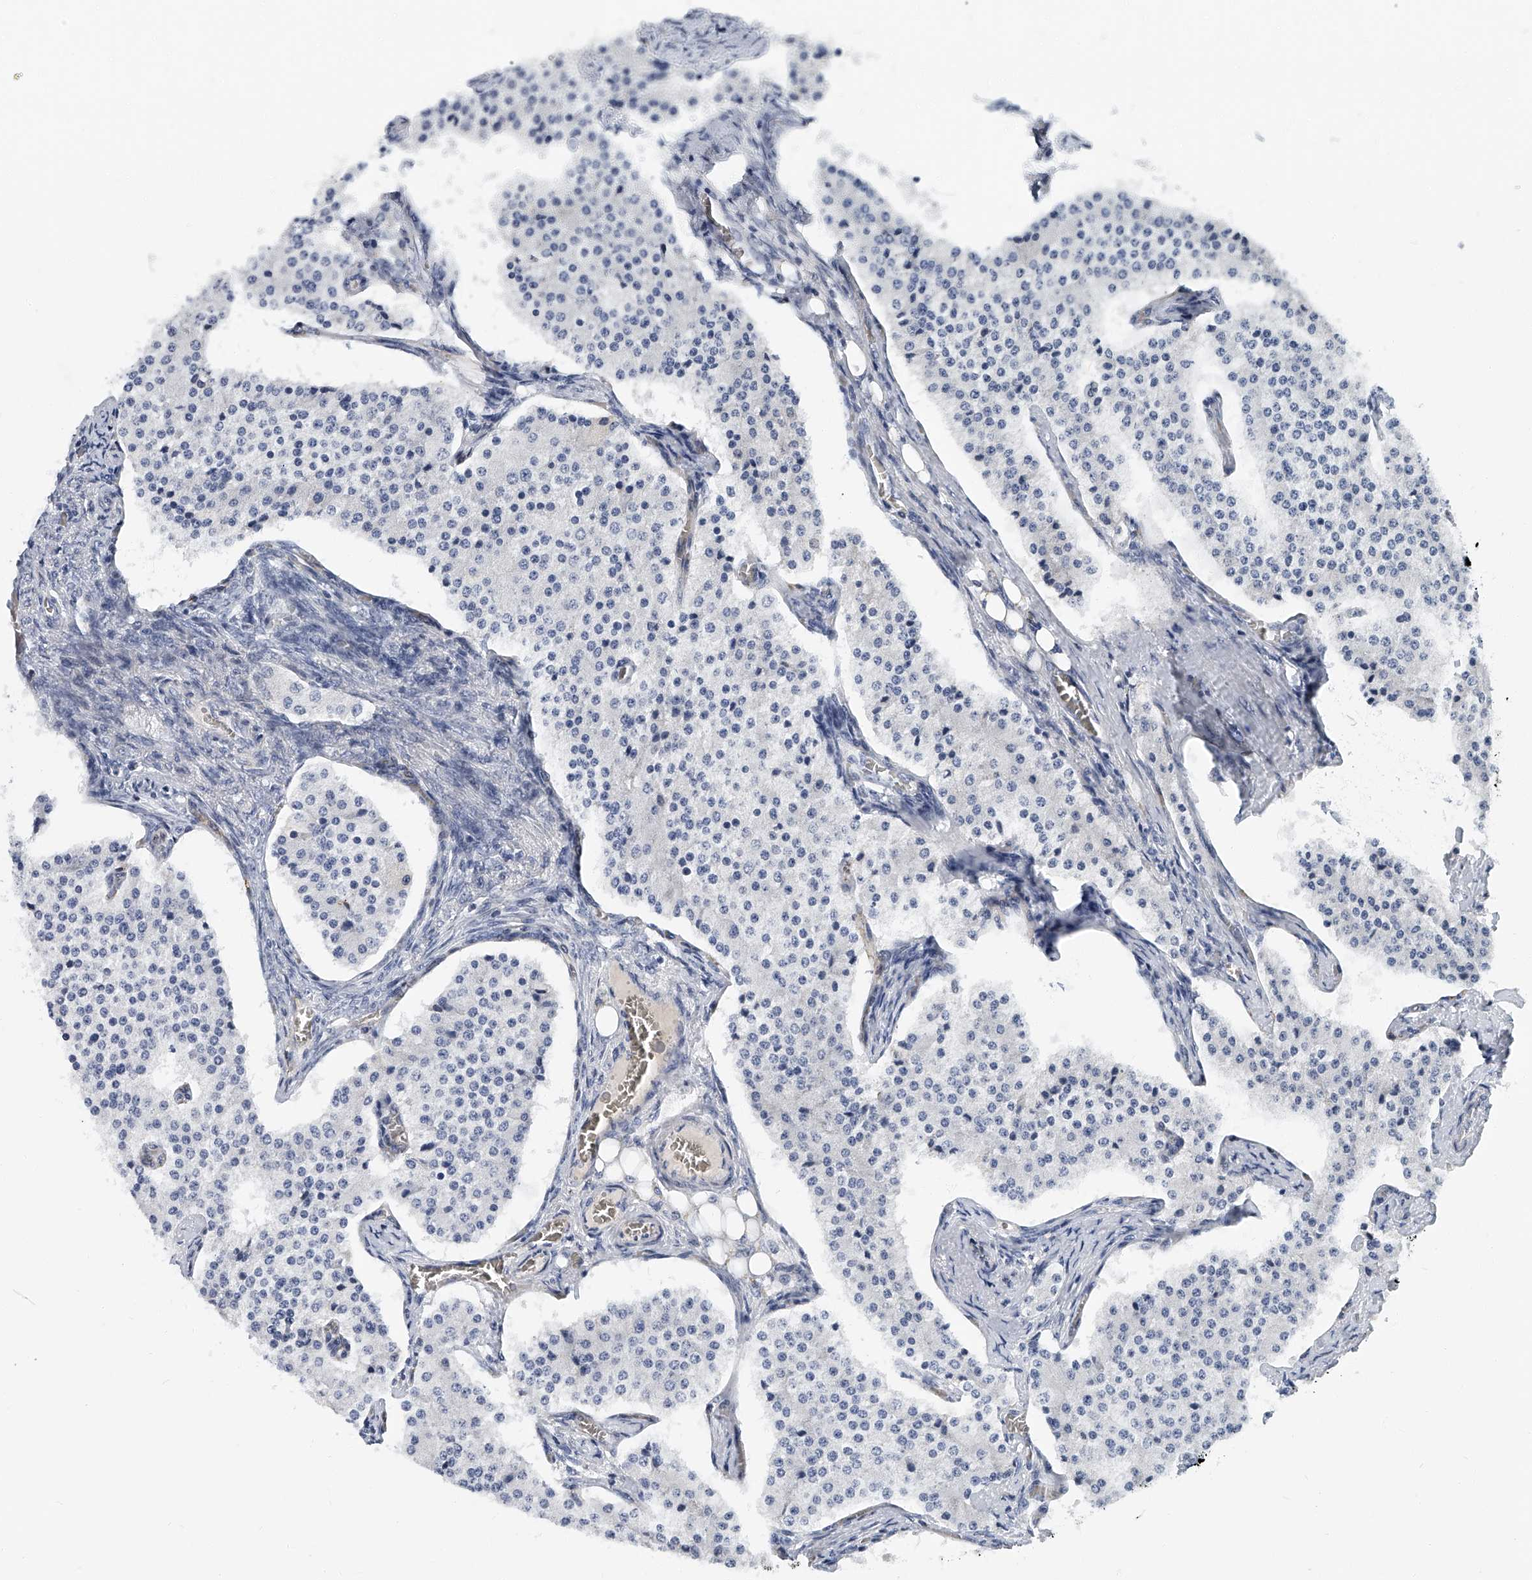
{"staining": {"intensity": "negative", "quantity": "none", "location": "none"}, "tissue": "carcinoid", "cell_type": "Tumor cells", "image_type": "cancer", "snomed": [{"axis": "morphology", "description": "Carcinoid, malignant, NOS"}, {"axis": "topography", "description": "Colon"}], "caption": "The immunohistochemistry (IHC) image has no significant expression in tumor cells of malignant carcinoid tissue.", "gene": "KIRREL1", "patient": {"sex": "female", "age": 52}}